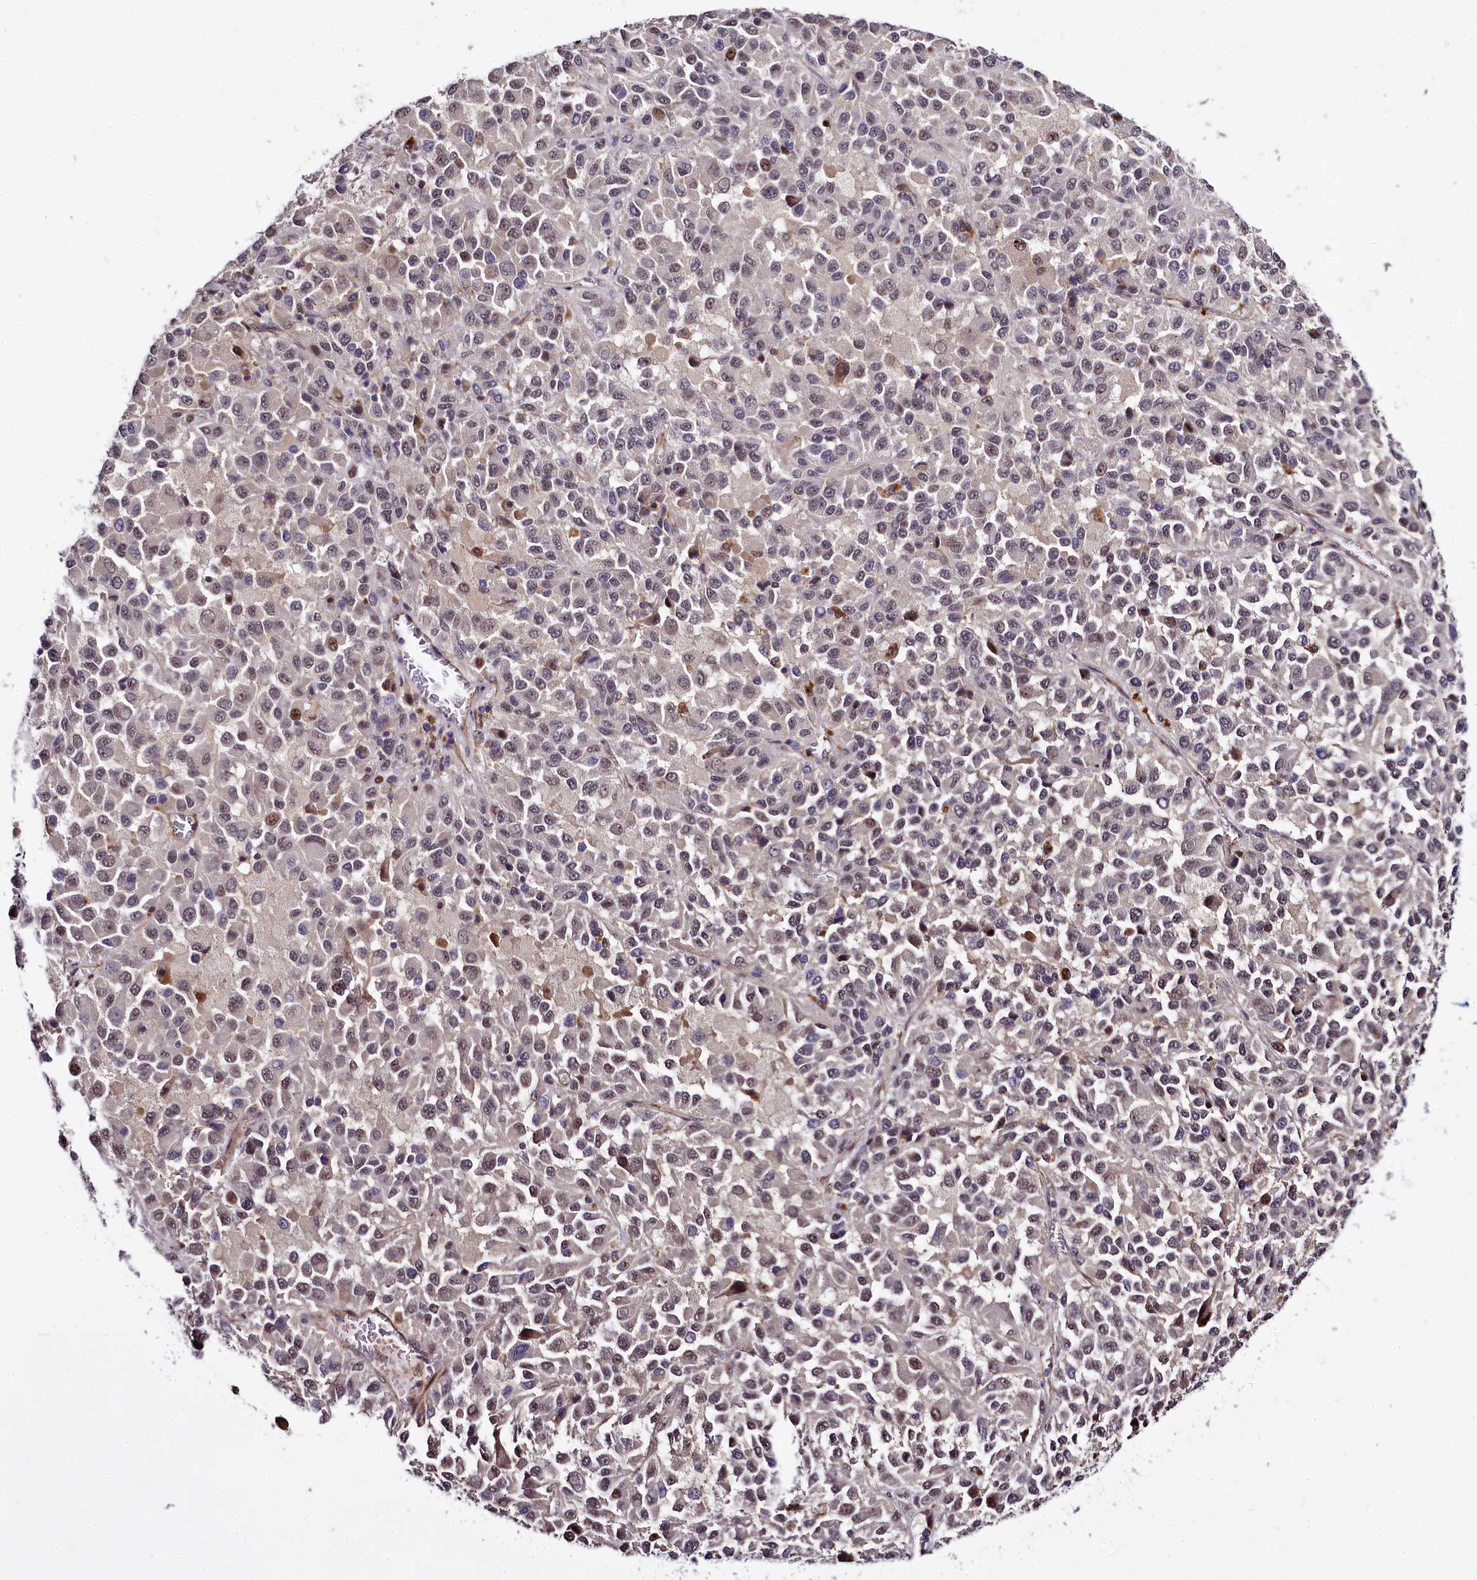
{"staining": {"intensity": "moderate", "quantity": "<25%", "location": "nuclear"}, "tissue": "melanoma", "cell_type": "Tumor cells", "image_type": "cancer", "snomed": [{"axis": "morphology", "description": "Malignant melanoma, Metastatic site"}, {"axis": "topography", "description": "Lung"}], "caption": "Immunohistochemical staining of malignant melanoma (metastatic site) displays low levels of moderate nuclear protein expression in about <25% of tumor cells. (Stains: DAB in brown, nuclei in blue, Microscopy: brightfield microscopy at high magnification).", "gene": "ATG101", "patient": {"sex": "male", "age": 64}}